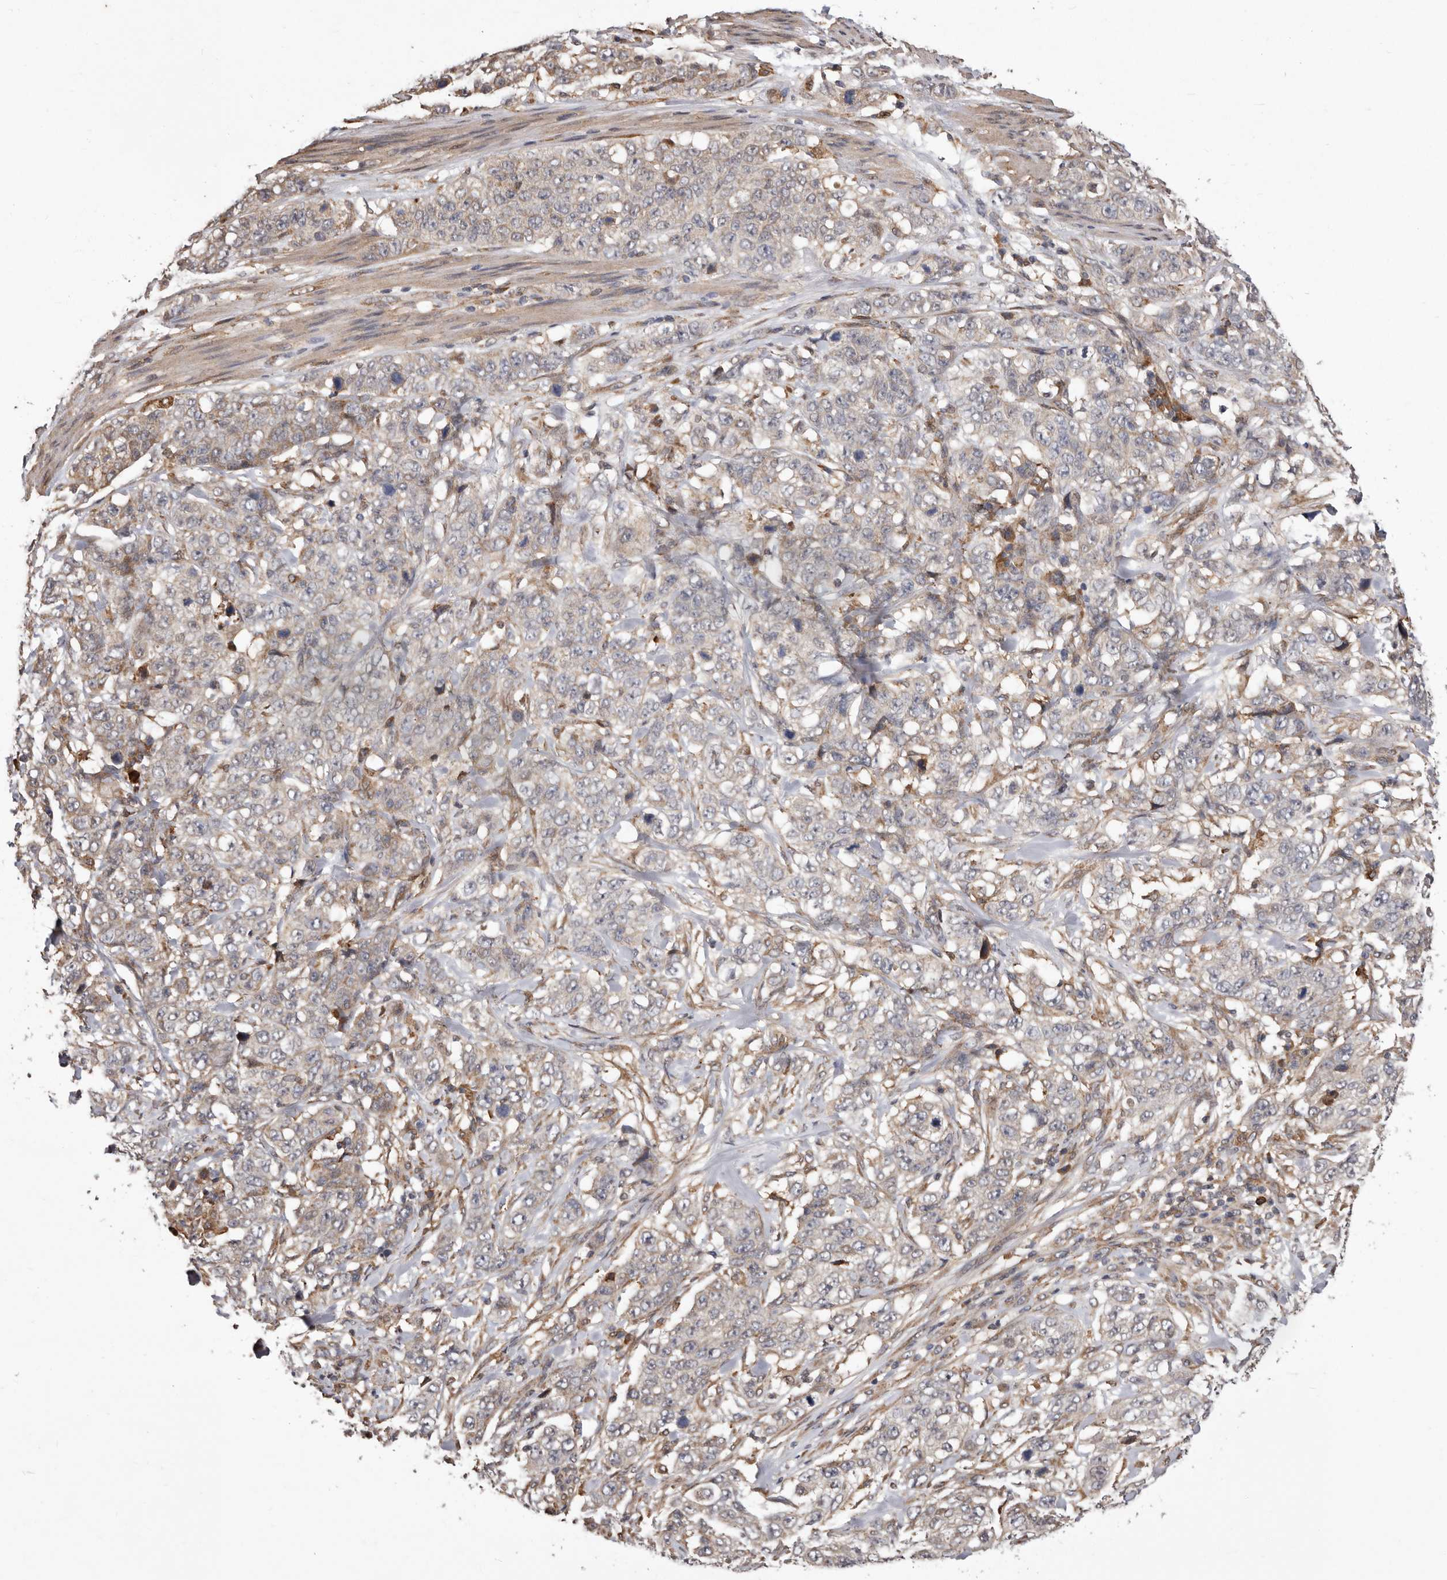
{"staining": {"intensity": "weak", "quantity": "<25%", "location": "cytoplasmic/membranous"}, "tissue": "stomach cancer", "cell_type": "Tumor cells", "image_type": "cancer", "snomed": [{"axis": "morphology", "description": "Adenocarcinoma, NOS"}, {"axis": "topography", "description": "Stomach"}], "caption": "Immunohistochemistry (IHC) histopathology image of adenocarcinoma (stomach) stained for a protein (brown), which demonstrates no staining in tumor cells. (DAB (3,3'-diaminobenzidine) immunohistochemistry (IHC) with hematoxylin counter stain).", "gene": "RRM2B", "patient": {"sex": "male", "age": 48}}